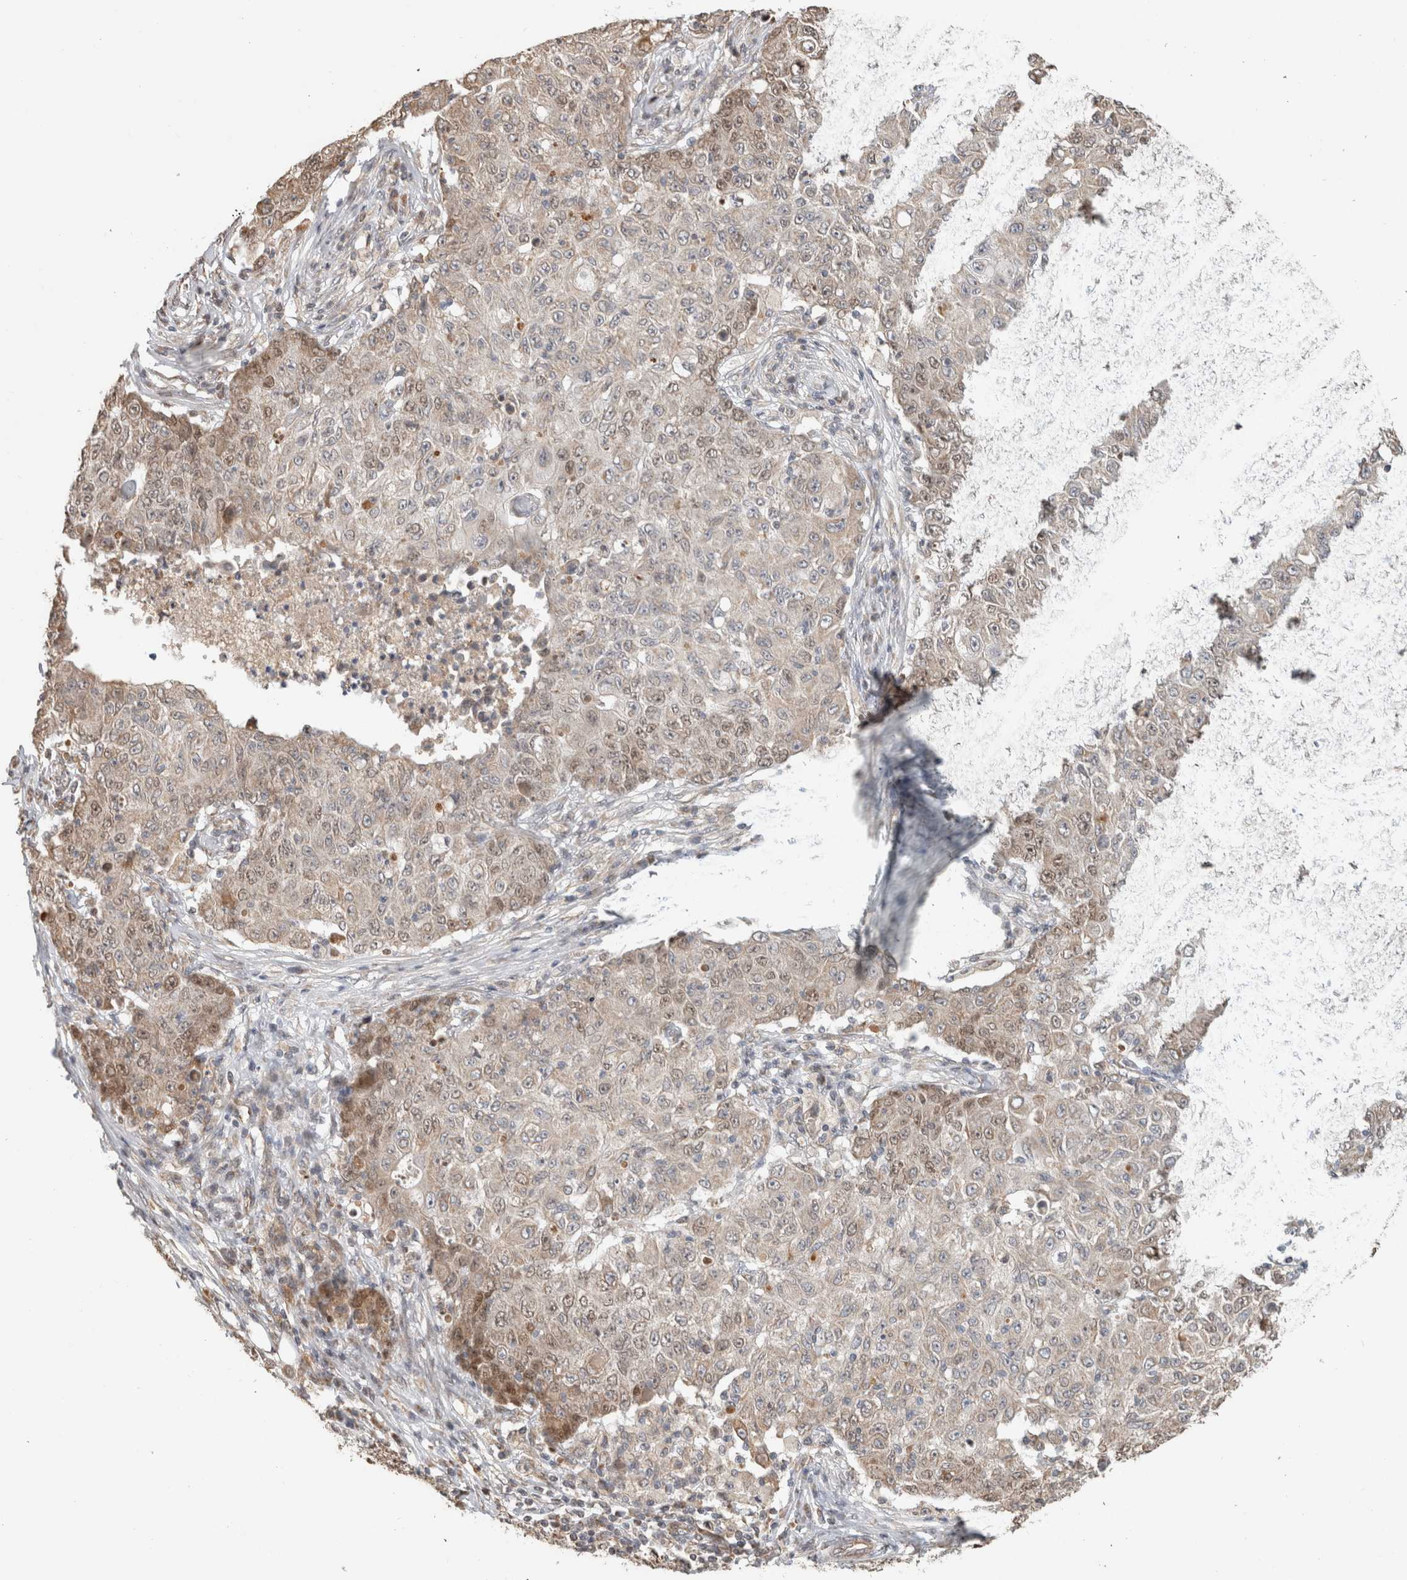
{"staining": {"intensity": "weak", "quantity": "25%-75%", "location": "cytoplasmic/membranous,nuclear"}, "tissue": "ovarian cancer", "cell_type": "Tumor cells", "image_type": "cancer", "snomed": [{"axis": "morphology", "description": "Carcinoma, endometroid"}, {"axis": "topography", "description": "Ovary"}], "caption": "Human ovarian cancer stained with a protein marker demonstrates weak staining in tumor cells.", "gene": "GINS4", "patient": {"sex": "female", "age": 42}}